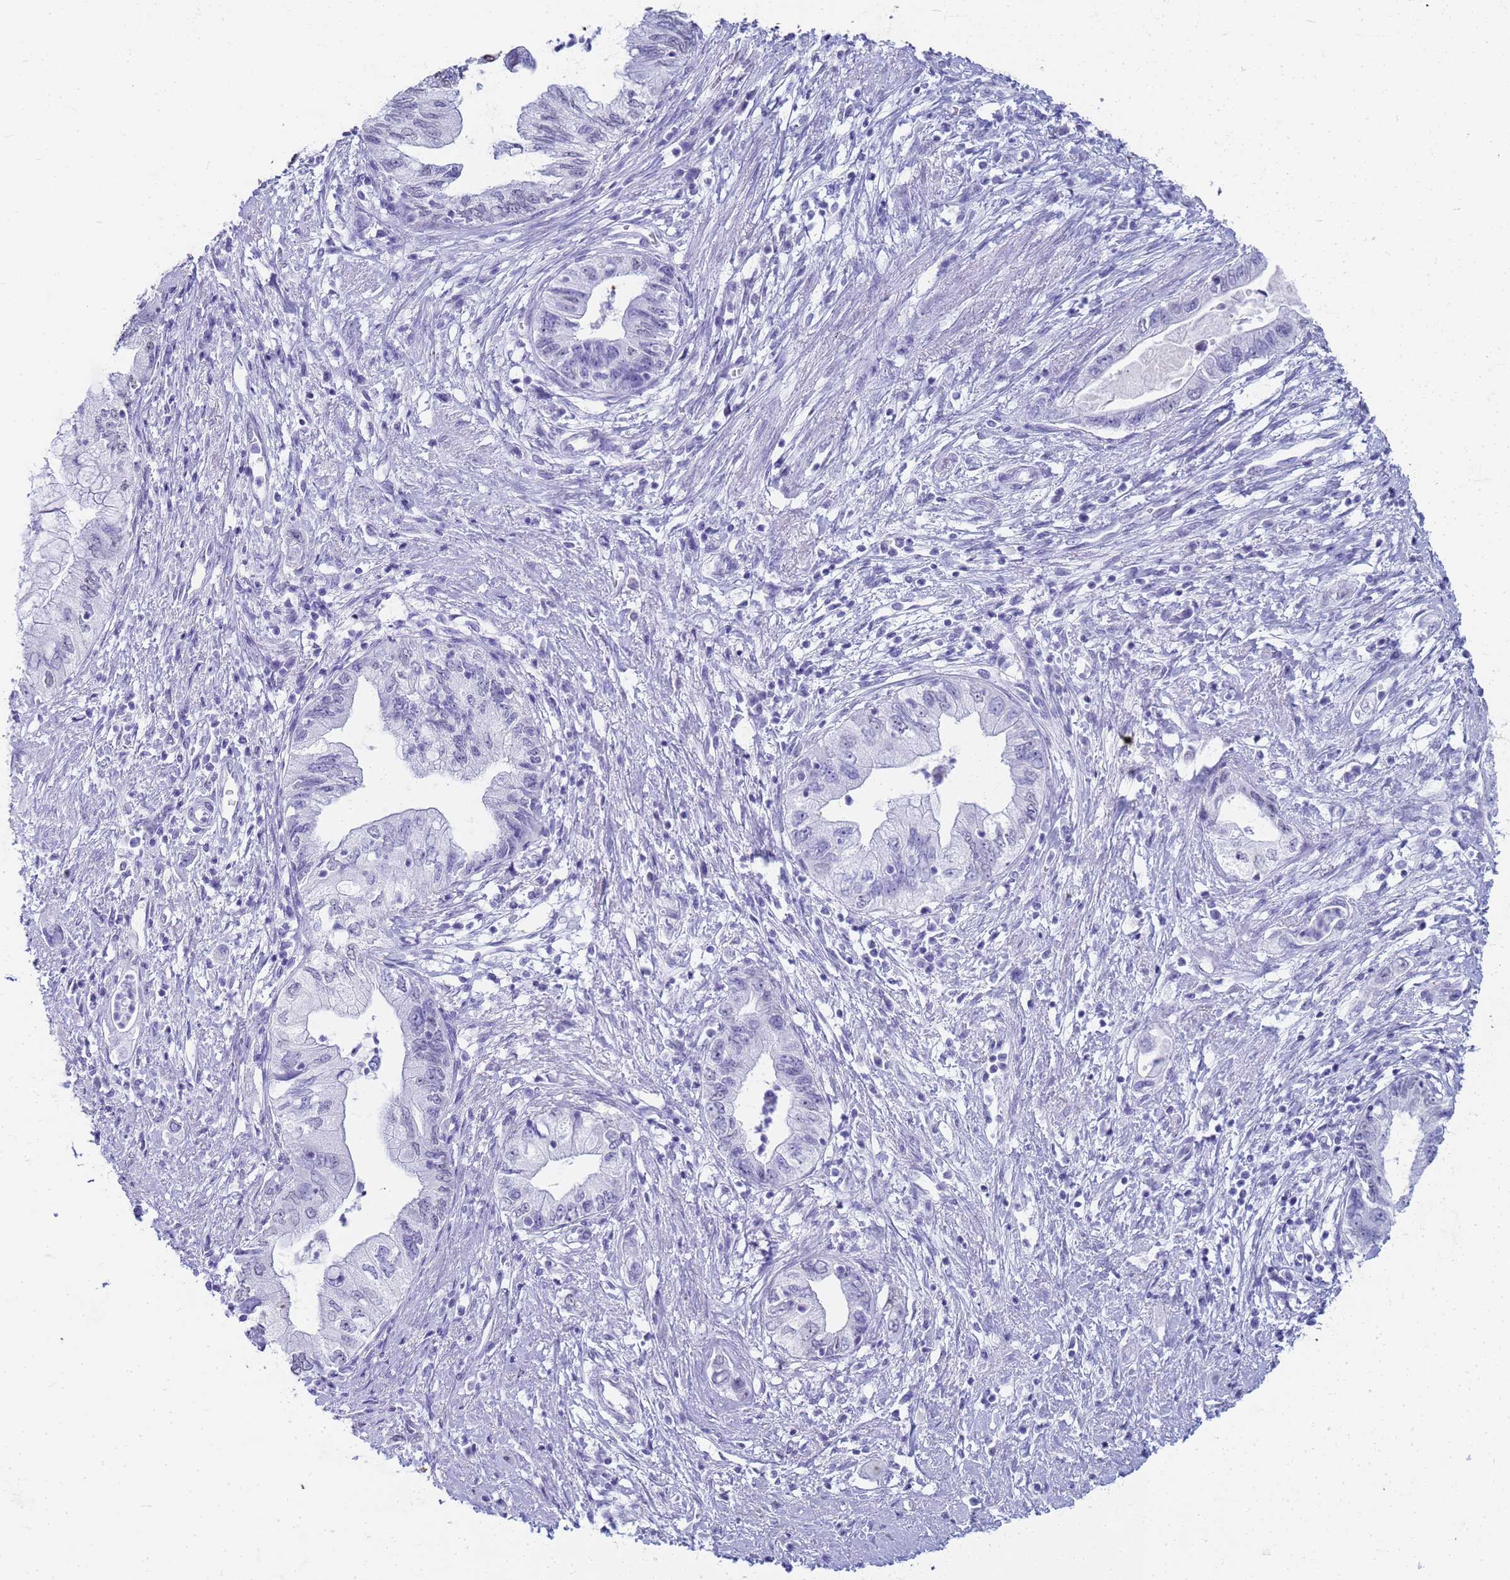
{"staining": {"intensity": "negative", "quantity": "none", "location": "none"}, "tissue": "pancreatic cancer", "cell_type": "Tumor cells", "image_type": "cancer", "snomed": [{"axis": "morphology", "description": "Adenocarcinoma, NOS"}, {"axis": "topography", "description": "Pancreas"}], "caption": "This is a image of IHC staining of pancreatic cancer (adenocarcinoma), which shows no staining in tumor cells. (DAB (3,3'-diaminobenzidine) IHC, high magnification).", "gene": "SLC7A9", "patient": {"sex": "female", "age": 73}}